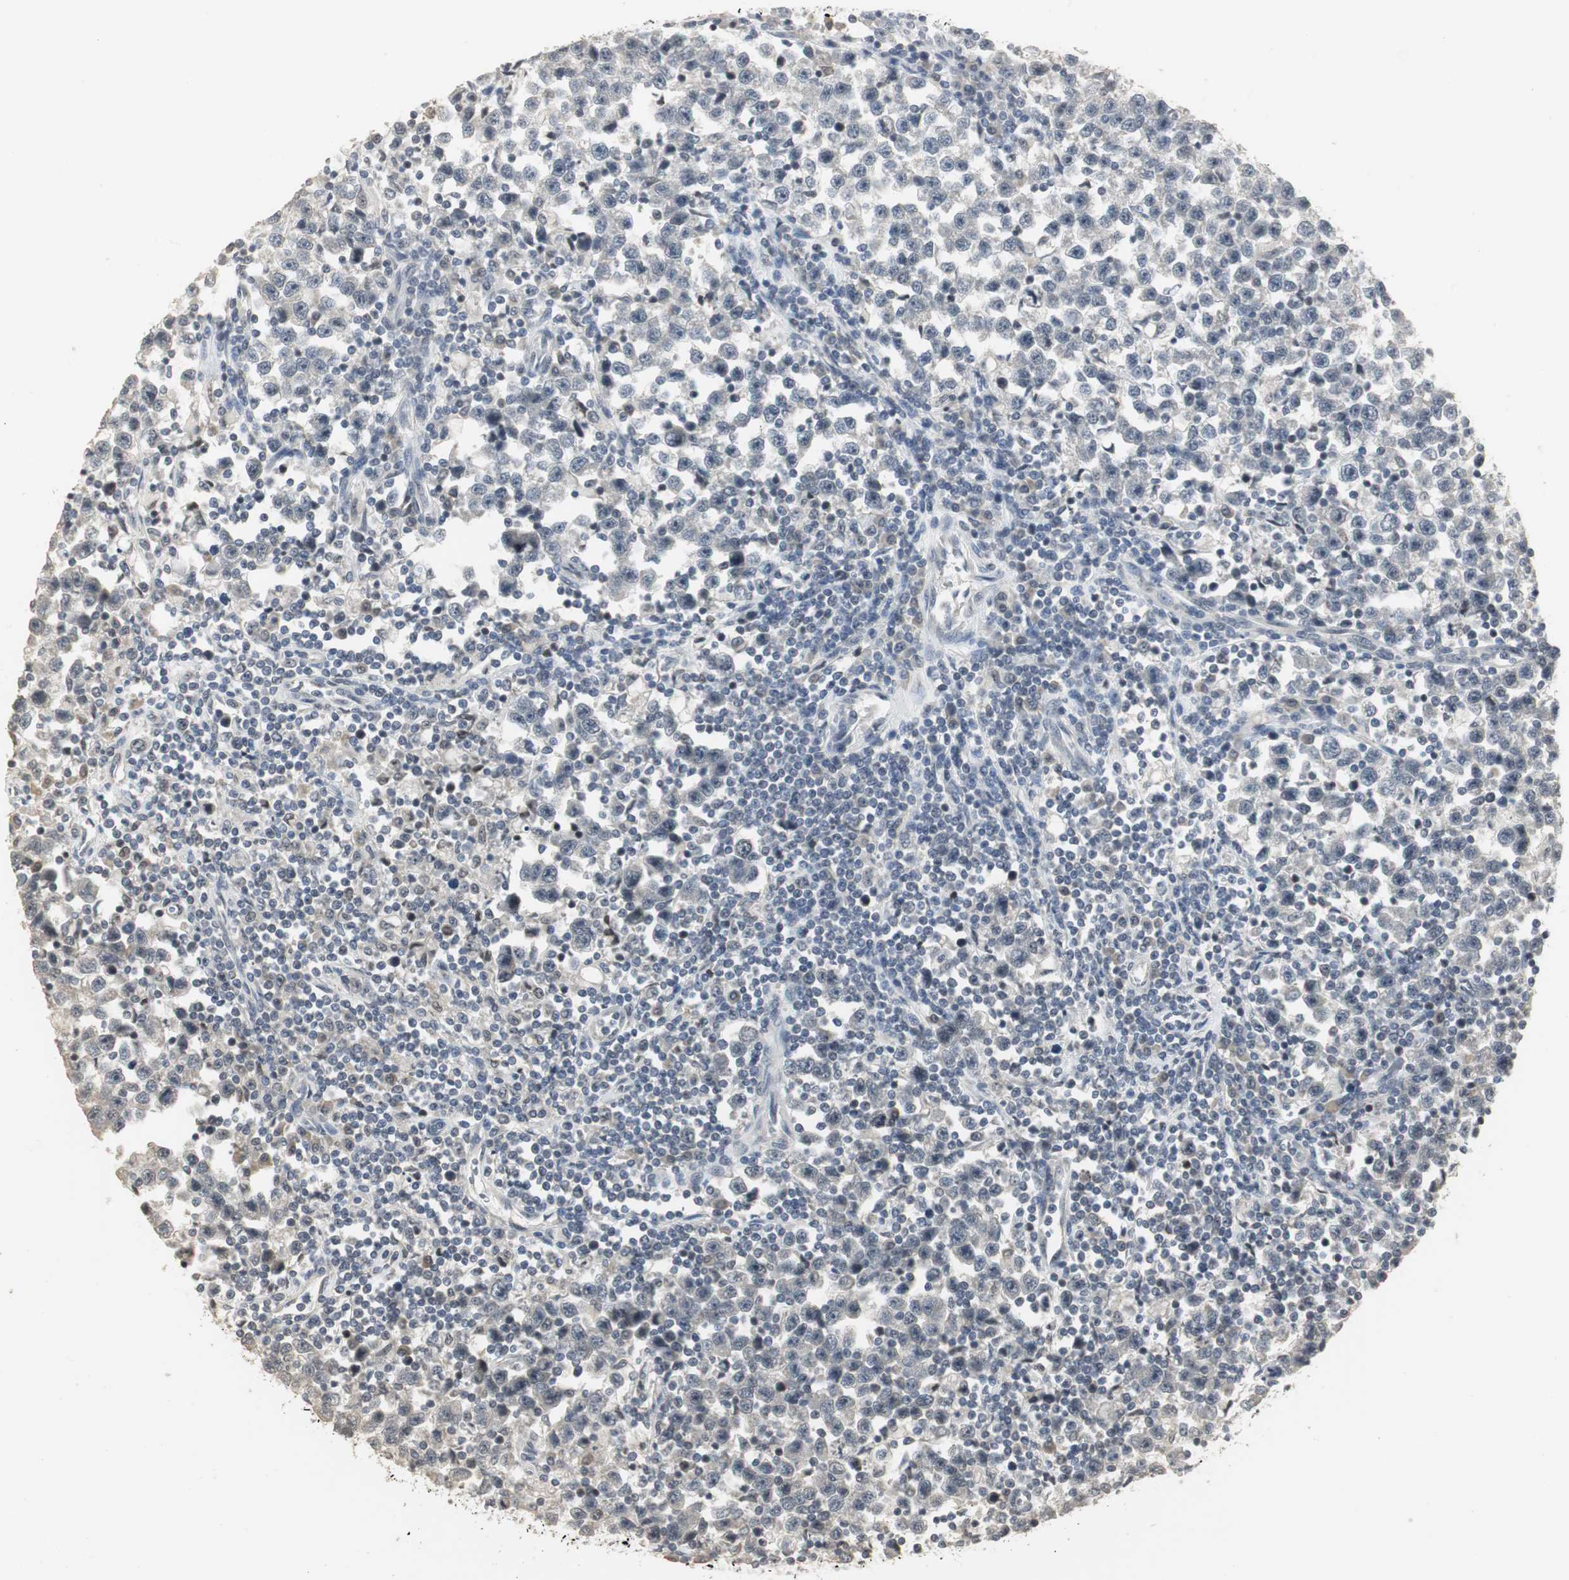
{"staining": {"intensity": "negative", "quantity": "none", "location": "none"}, "tissue": "testis cancer", "cell_type": "Tumor cells", "image_type": "cancer", "snomed": [{"axis": "morphology", "description": "Seminoma, NOS"}, {"axis": "topography", "description": "Testis"}], "caption": "This is a photomicrograph of immunohistochemistry (IHC) staining of seminoma (testis), which shows no positivity in tumor cells.", "gene": "ELOA", "patient": {"sex": "male", "age": 43}}